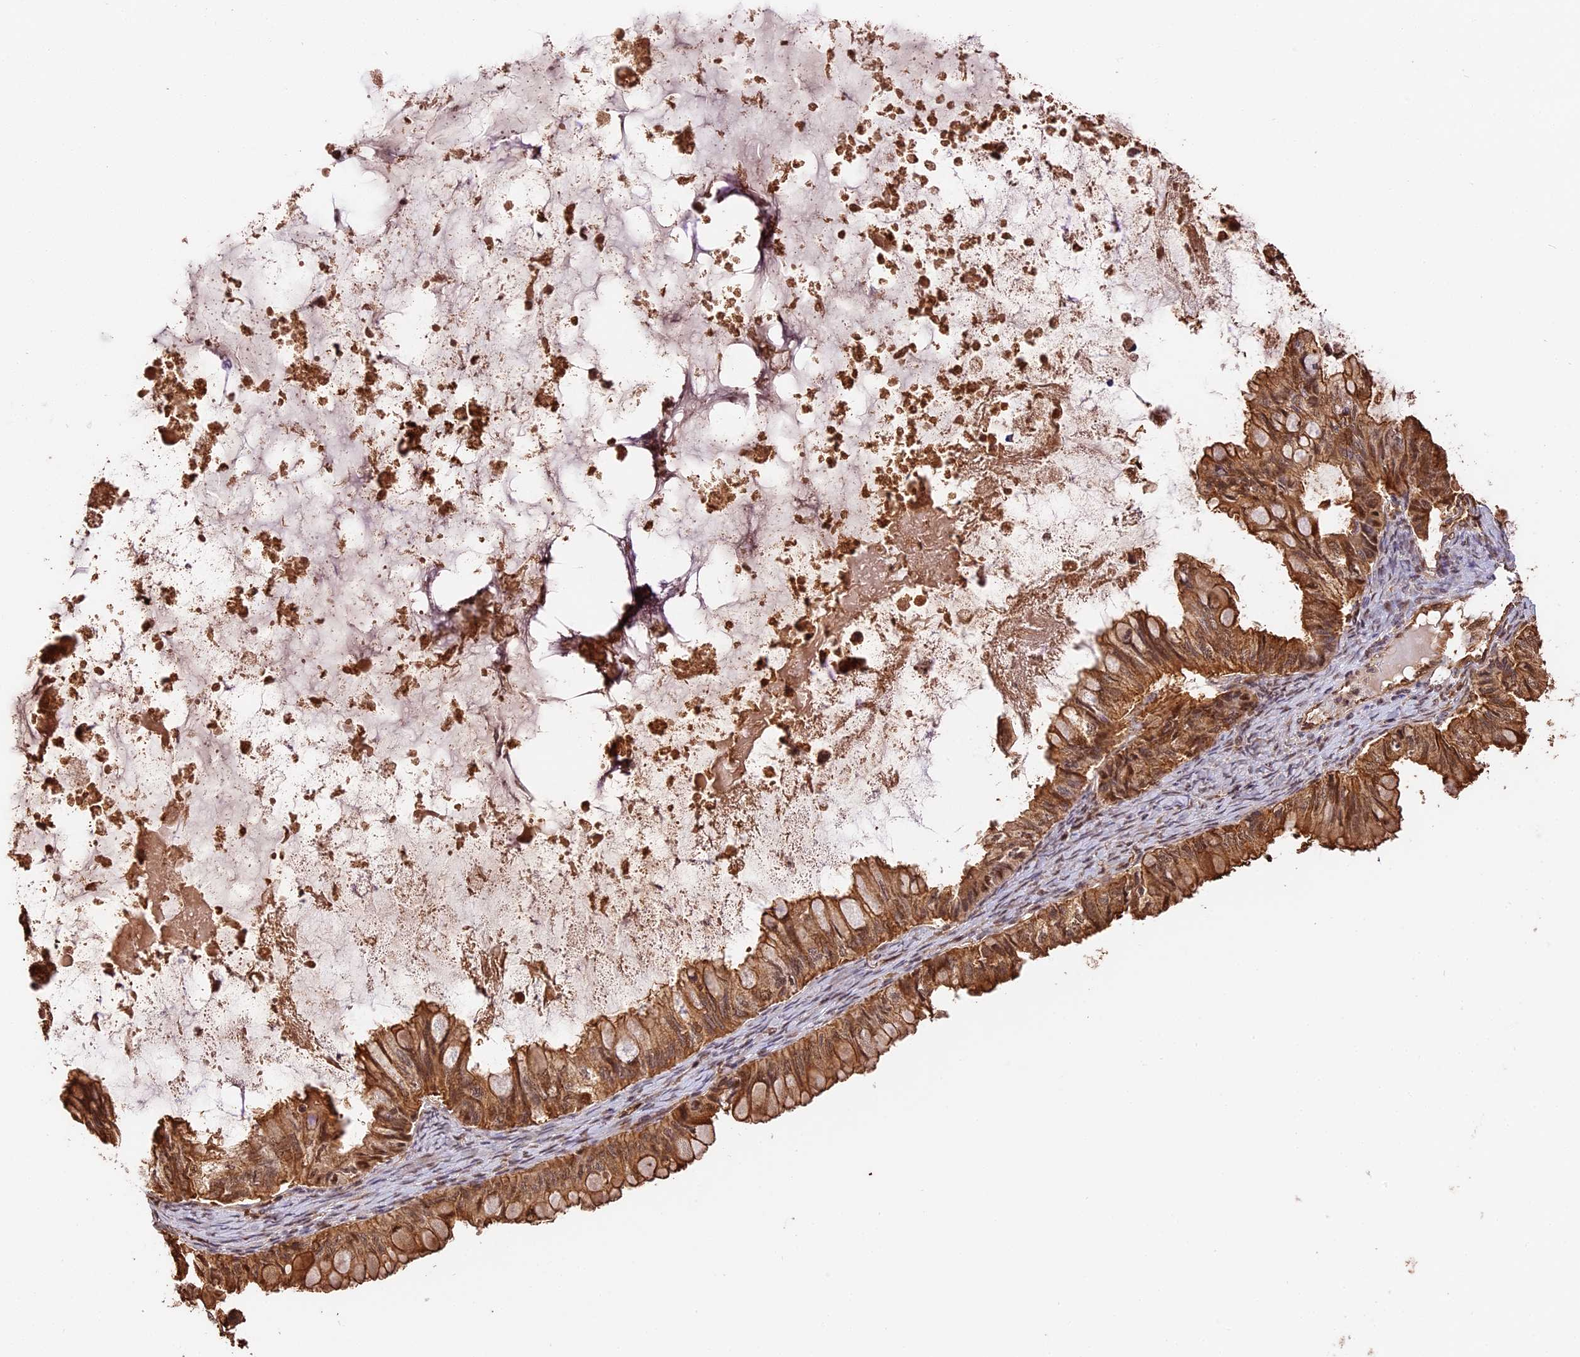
{"staining": {"intensity": "moderate", "quantity": ">75%", "location": "cytoplasmic/membranous"}, "tissue": "ovarian cancer", "cell_type": "Tumor cells", "image_type": "cancer", "snomed": [{"axis": "morphology", "description": "Cystadenocarcinoma, mucinous, NOS"}, {"axis": "topography", "description": "Ovary"}], "caption": "DAB immunohistochemical staining of ovarian mucinous cystadenocarcinoma displays moderate cytoplasmic/membranous protein staining in approximately >75% of tumor cells.", "gene": "PPP1R37", "patient": {"sex": "female", "age": 80}}